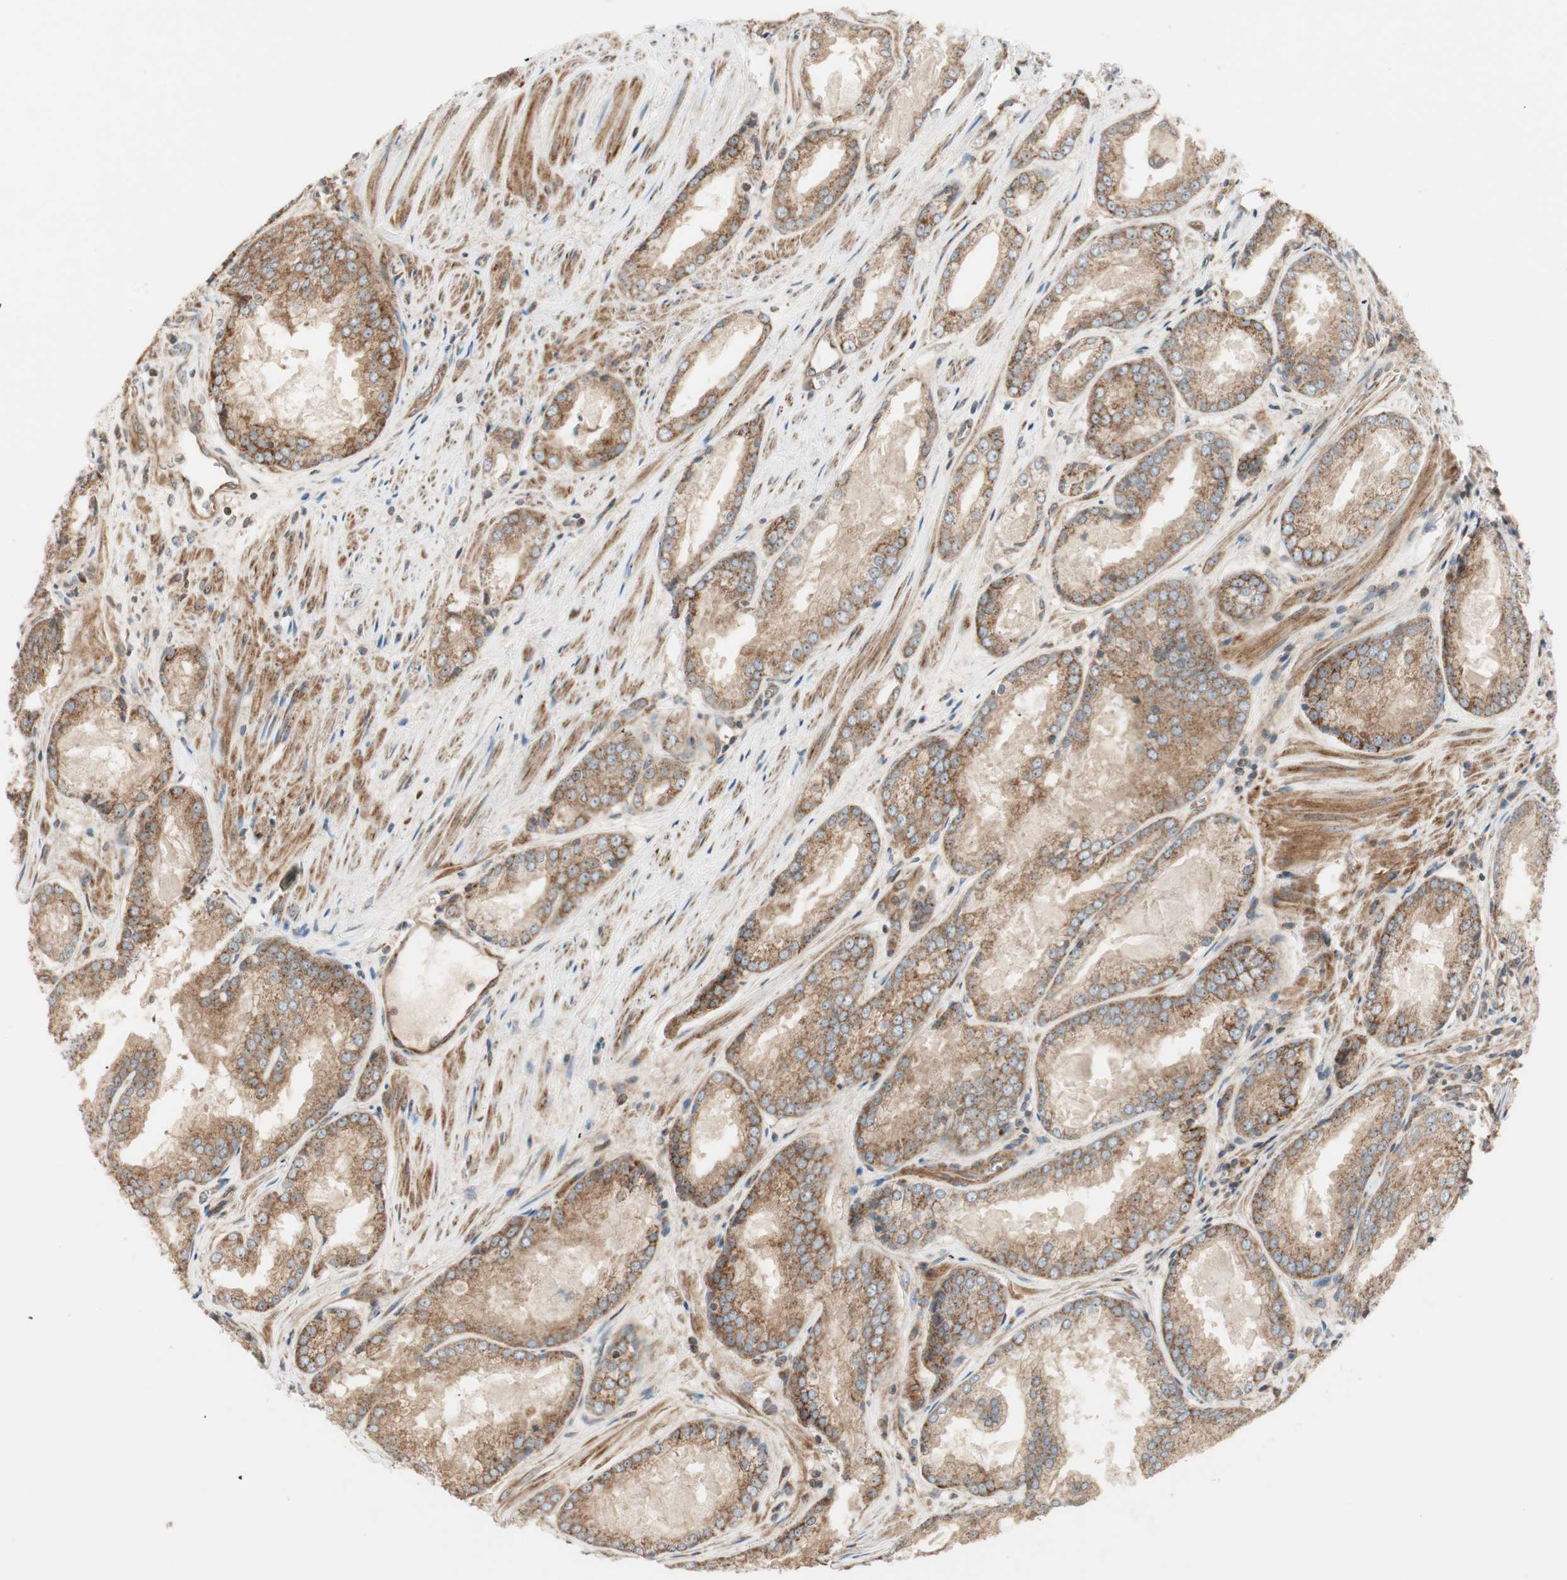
{"staining": {"intensity": "moderate", "quantity": ">75%", "location": "cytoplasmic/membranous"}, "tissue": "prostate cancer", "cell_type": "Tumor cells", "image_type": "cancer", "snomed": [{"axis": "morphology", "description": "Adenocarcinoma, Low grade"}, {"axis": "topography", "description": "Prostate"}], "caption": "A brown stain shows moderate cytoplasmic/membranous staining of a protein in prostate cancer tumor cells.", "gene": "CTTNBP2NL", "patient": {"sex": "male", "age": 64}}